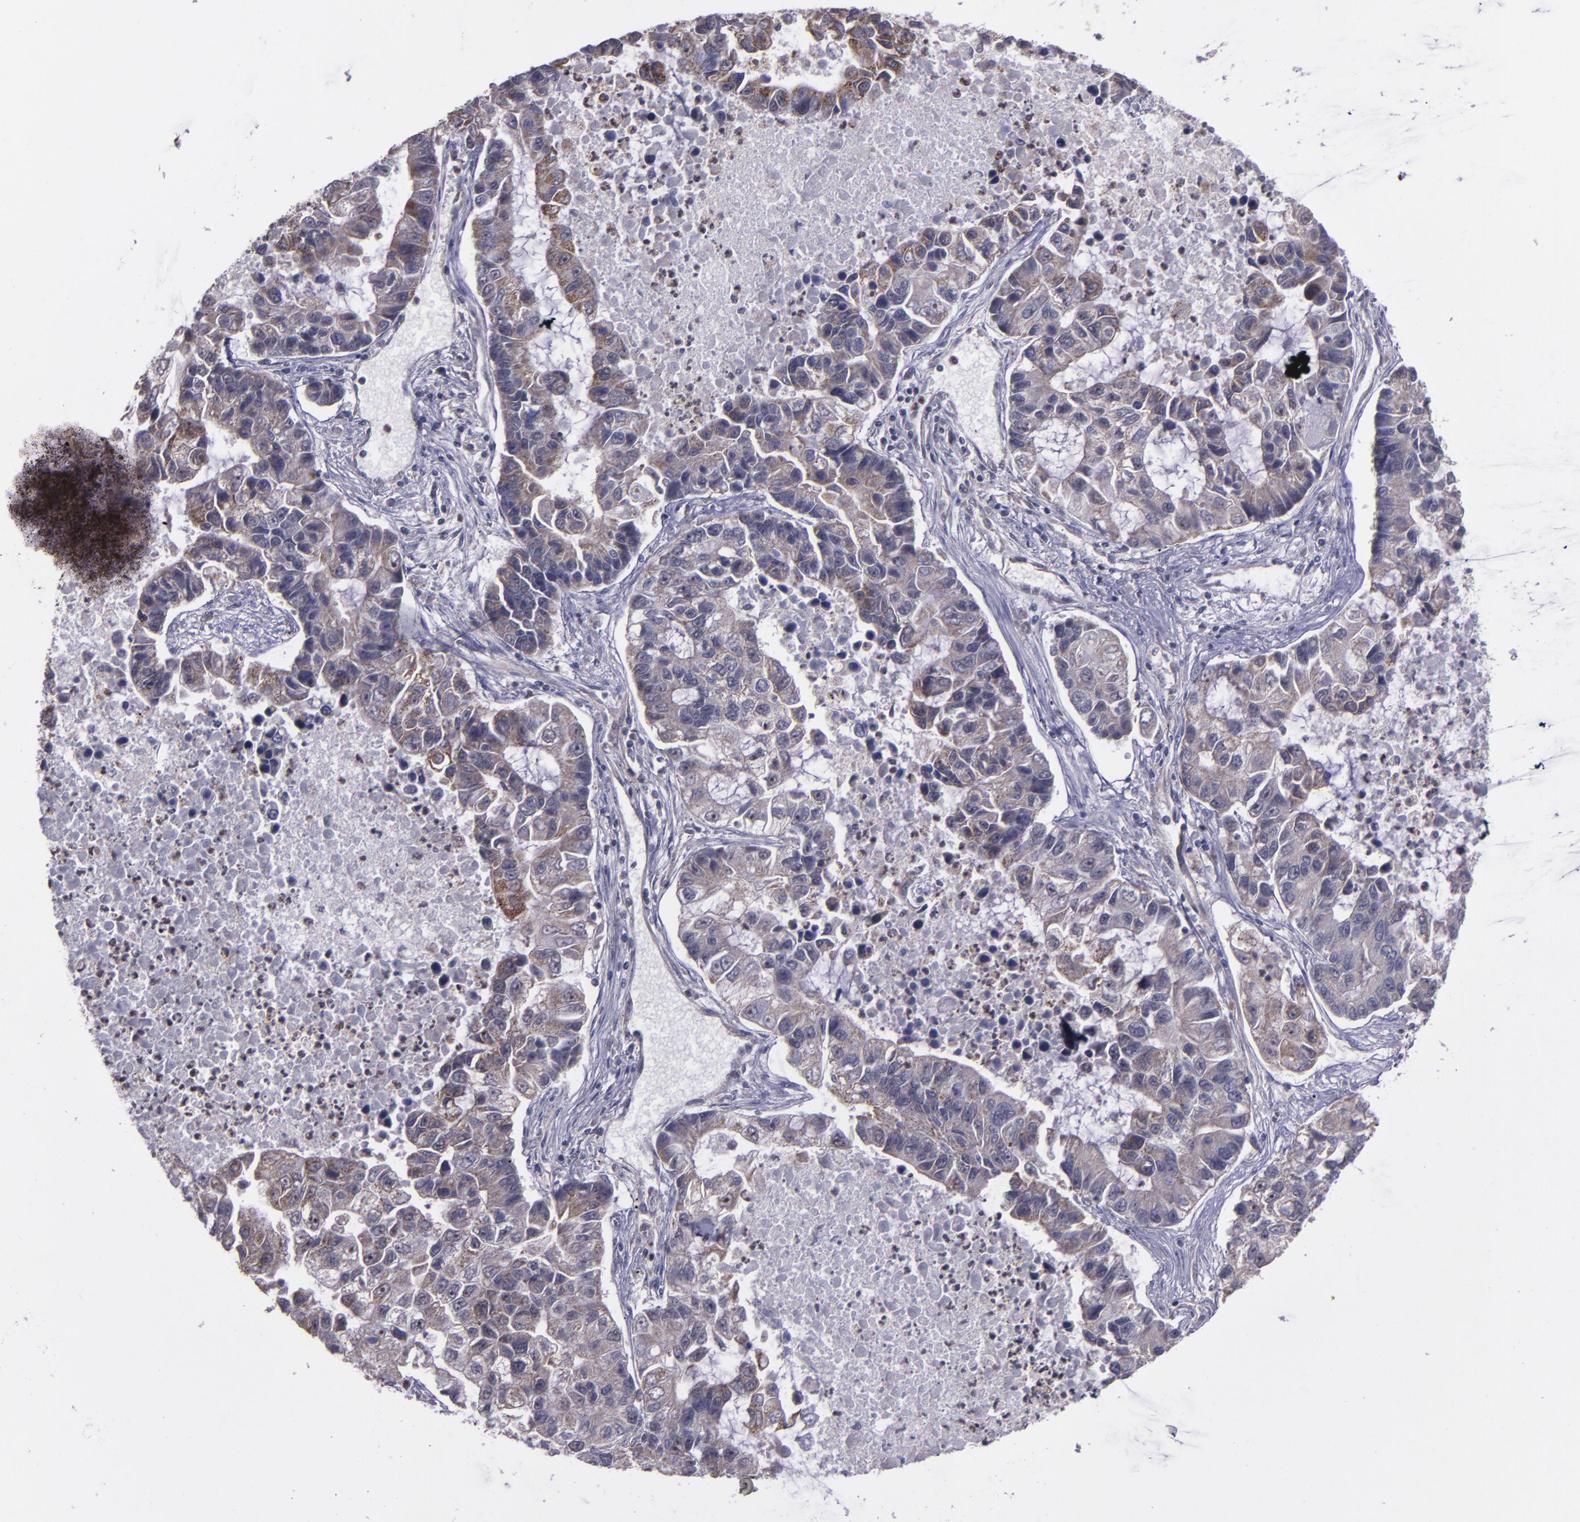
{"staining": {"intensity": "weak", "quantity": ">75%", "location": "cytoplasmic/membranous"}, "tissue": "lung cancer", "cell_type": "Tumor cells", "image_type": "cancer", "snomed": [{"axis": "morphology", "description": "Adenocarcinoma, NOS"}, {"axis": "topography", "description": "Lung"}], "caption": "Immunohistochemistry histopathology image of neoplastic tissue: adenocarcinoma (lung) stained using immunohistochemistry (IHC) displays low levels of weak protein expression localized specifically in the cytoplasmic/membranous of tumor cells, appearing as a cytoplasmic/membranous brown color.", "gene": "LONP1", "patient": {"sex": "female", "age": 51}}